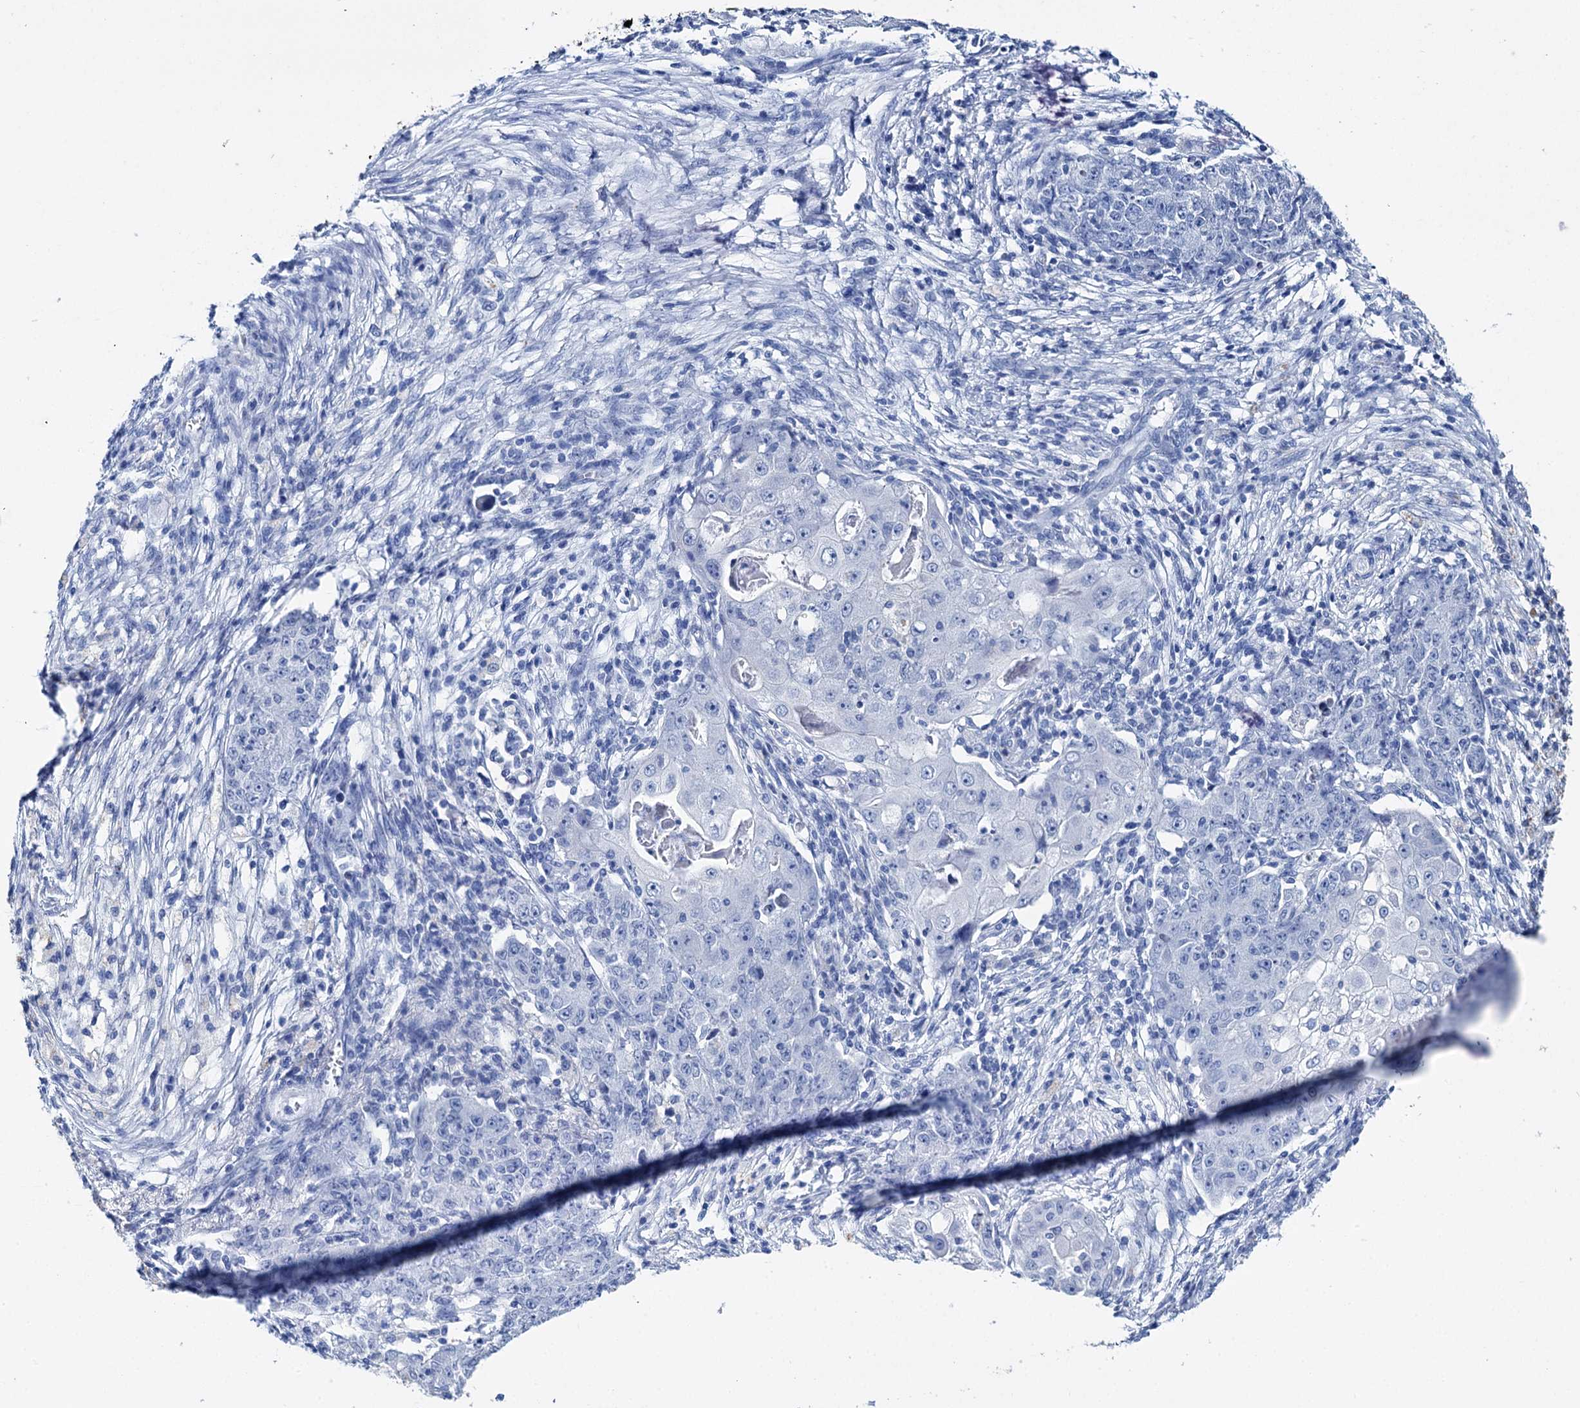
{"staining": {"intensity": "negative", "quantity": "none", "location": "none"}, "tissue": "ovarian cancer", "cell_type": "Tumor cells", "image_type": "cancer", "snomed": [{"axis": "morphology", "description": "Carcinoma, endometroid"}, {"axis": "topography", "description": "Ovary"}], "caption": "Ovarian cancer (endometroid carcinoma) was stained to show a protein in brown. There is no significant positivity in tumor cells.", "gene": "BRINP1", "patient": {"sex": "female", "age": 42}}